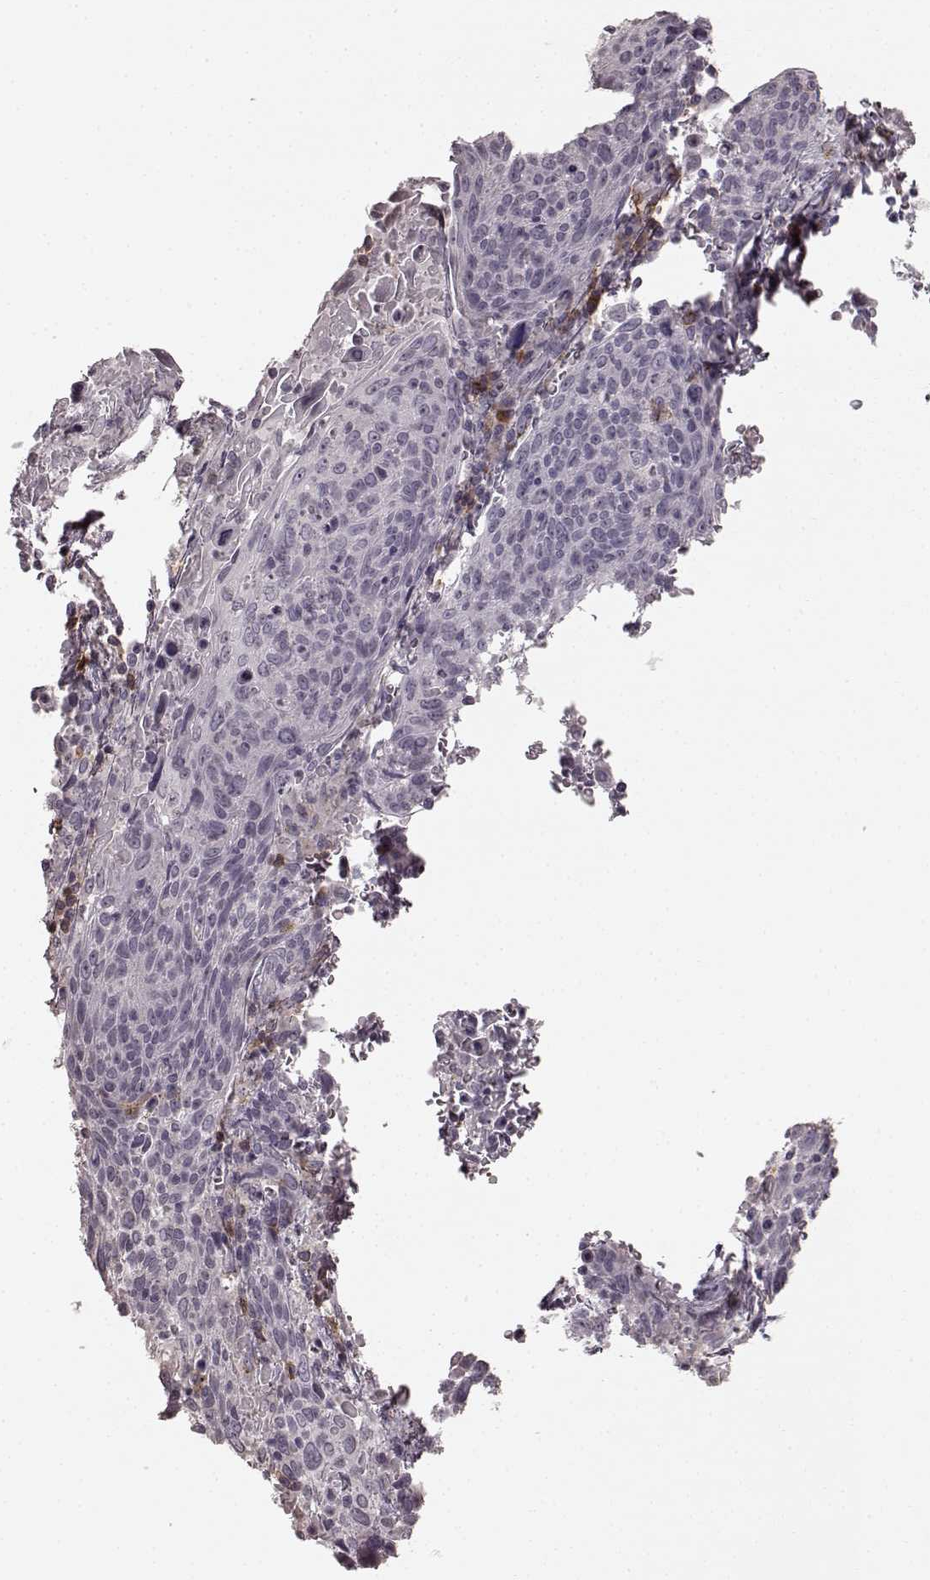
{"staining": {"intensity": "negative", "quantity": "none", "location": "none"}, "tissue": "cervical cancer", "cell_type": "Tumor cells", "image_type": "cancer", "snomed": [{"axis": "morphology", "description": "Squamous cell carcinoma, NOS"}, {"axis": "topography", "description": "Cervix"}], "caption": "IHC histopathology image of neoplastic tissue: human cervical cancer (squamous cell carcinoma) stained with DAB (3,3'-diaminobenzidine) reveals no significant protein positivity in tumor cells. (DAB IHC with hematoxylin counter stain).", "gene": "CD28", "patient": {"sex": "female", "age": 61}}